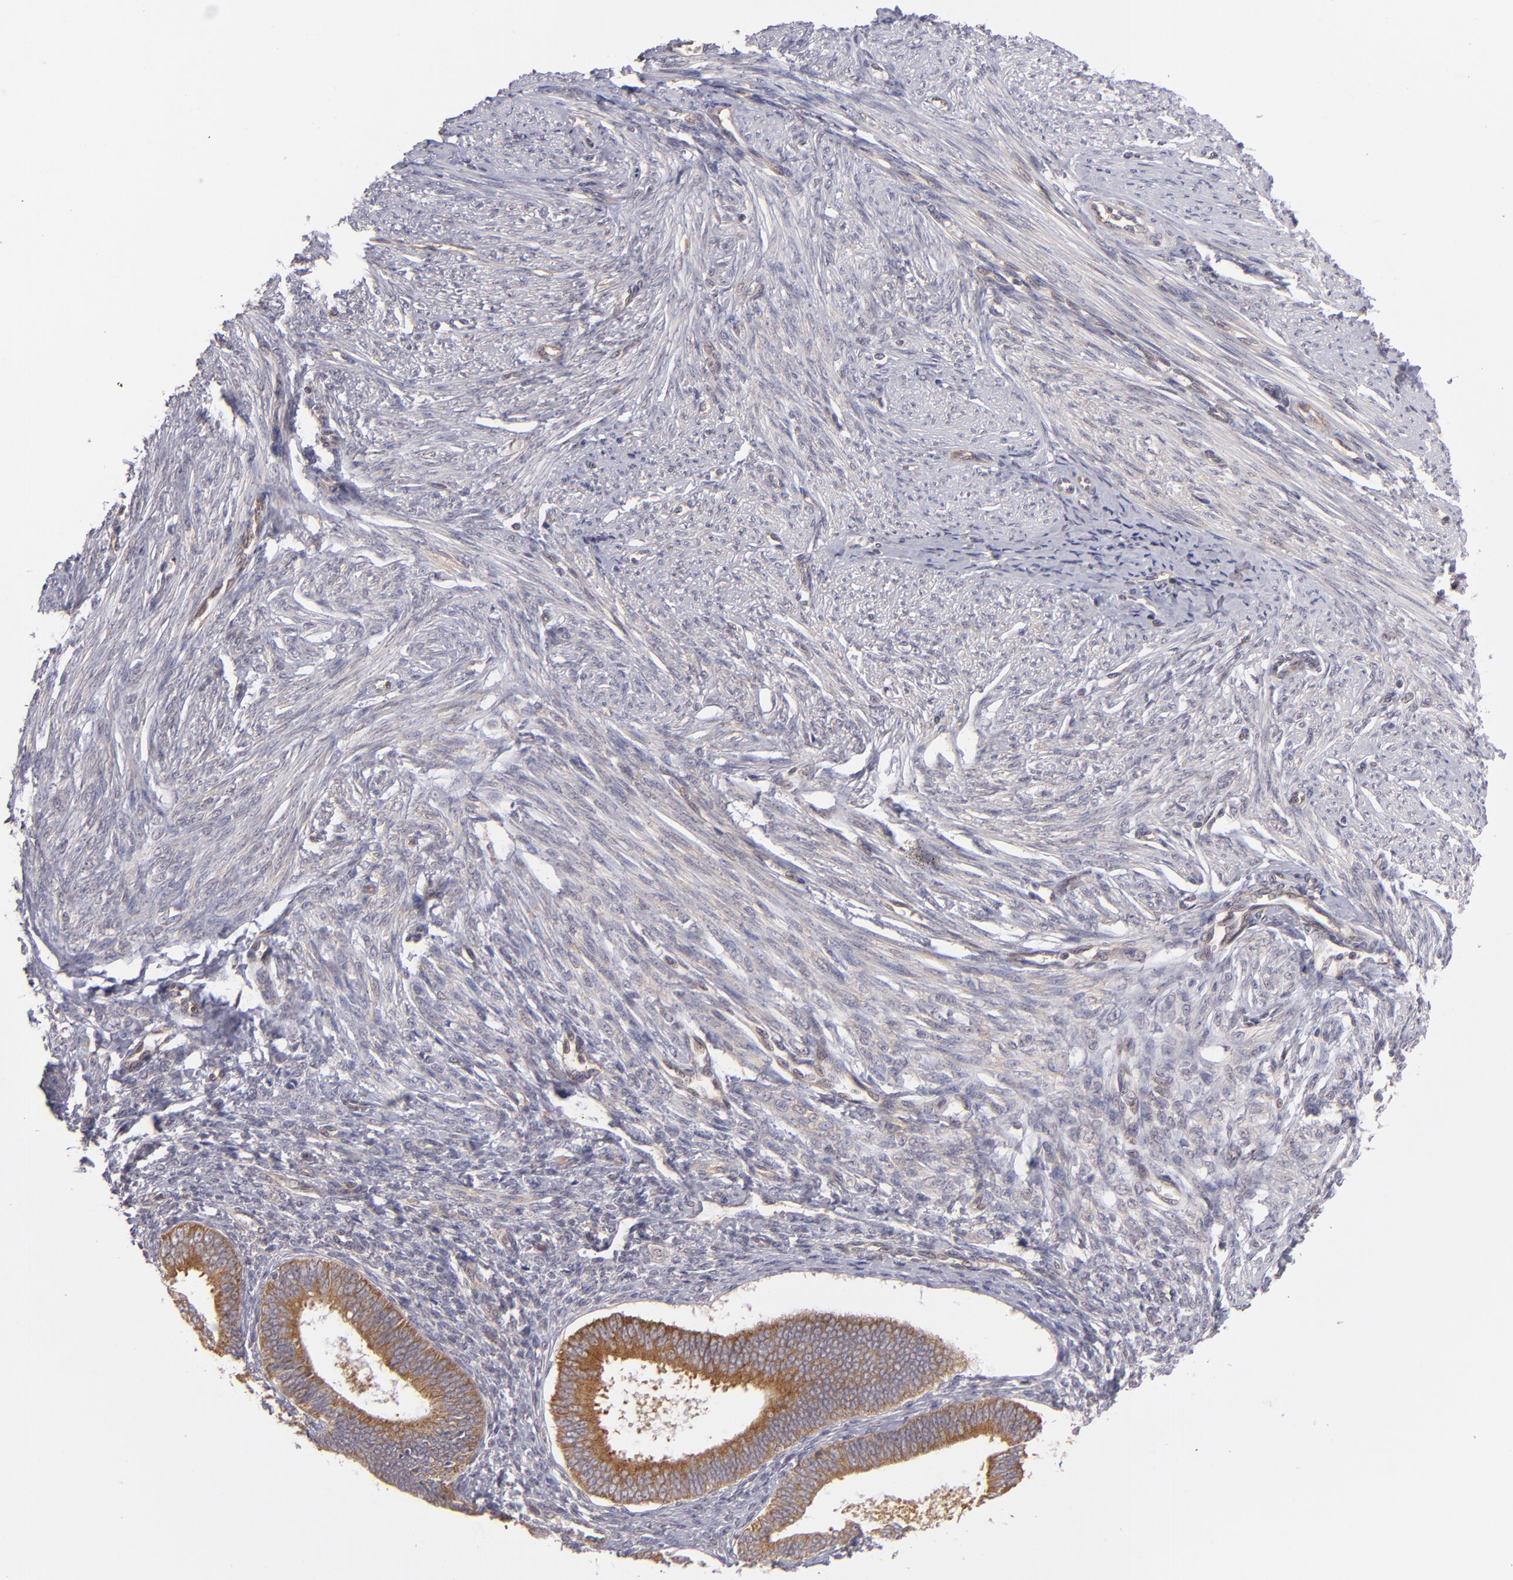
{"staining": {"intensity": "moderate", "quantity": "25%-75%", "location": "cytoplasmic/membranous"}, "tissue": "endometrial cancer", "cell_type": "Tumor cells", "image_type": "cancer", "snomed": [{"axis": "morphology", "description": "Adenocarcinoma, NOS"}, {"axis": "topography", "description": "Endometrium"}], "caption": "Endometrial adenocarcinoma was stained to show a protein in brown. There is medium levels of moderate cytoplasmic/membranous positivity in approximately 25%-75% of tumor cells.", "gene": "PTPN13", "patient": {"sex": "female", "age": 63}}